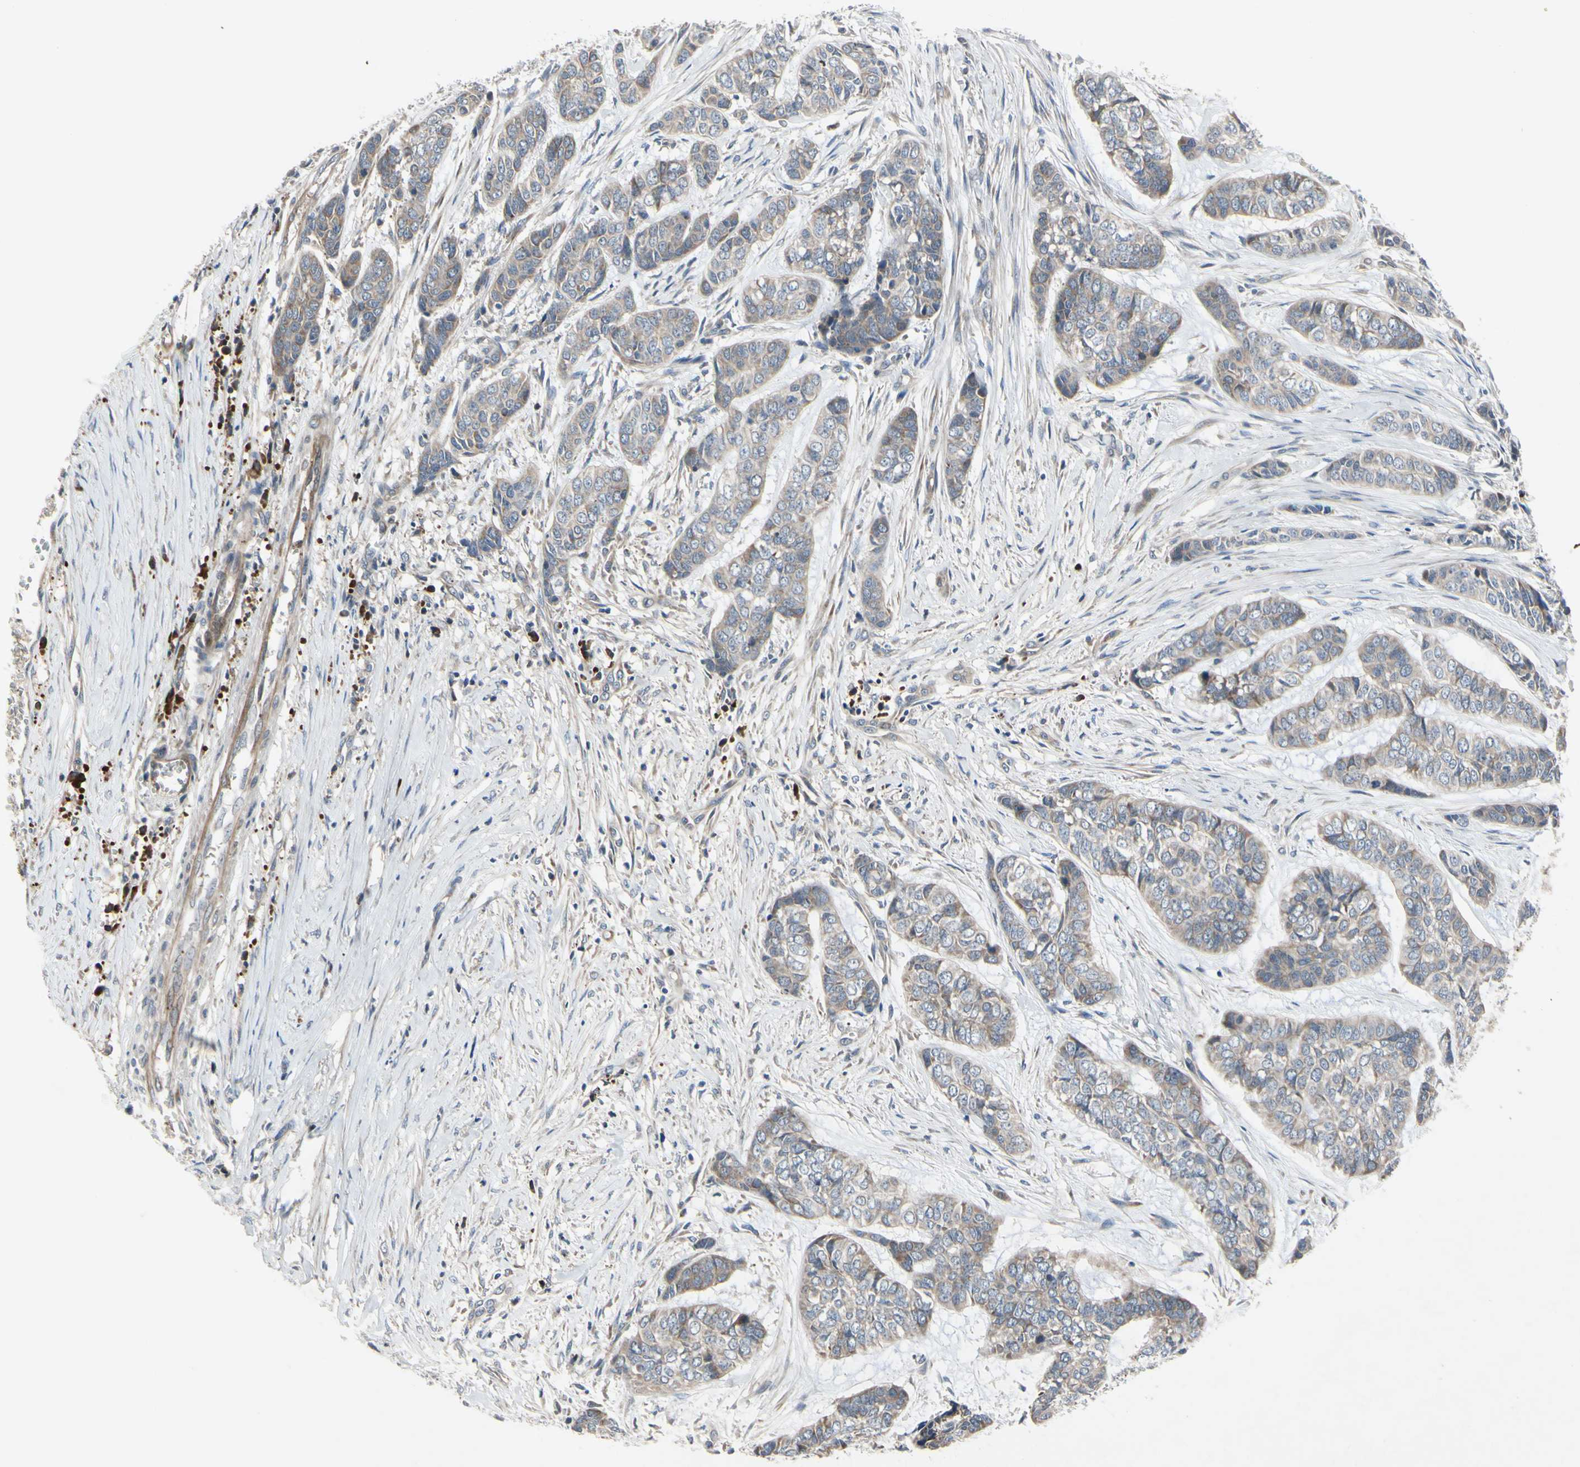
{"staining": {"intensity": "weak", "quantity": ">75%", "location": "cytoplasmic/membranous"}, "tissue": "skin cancer", "cell_type": "Tumor cells", "image_type": "cancer", "snomed": [{"axis": "morphology", "description": "Basal cell carcinoma"}, {"axis": "topography", "description": "Skin"}], "caption": "IHC histopathology image of skin cancer stained for a protein (brown), which reveals low levels of weak cytoplasmic/membranous positivity in approximately >75% of tumor cells.", "gene": "XIAP", "patient": {"sex": "female", "age": 64}}